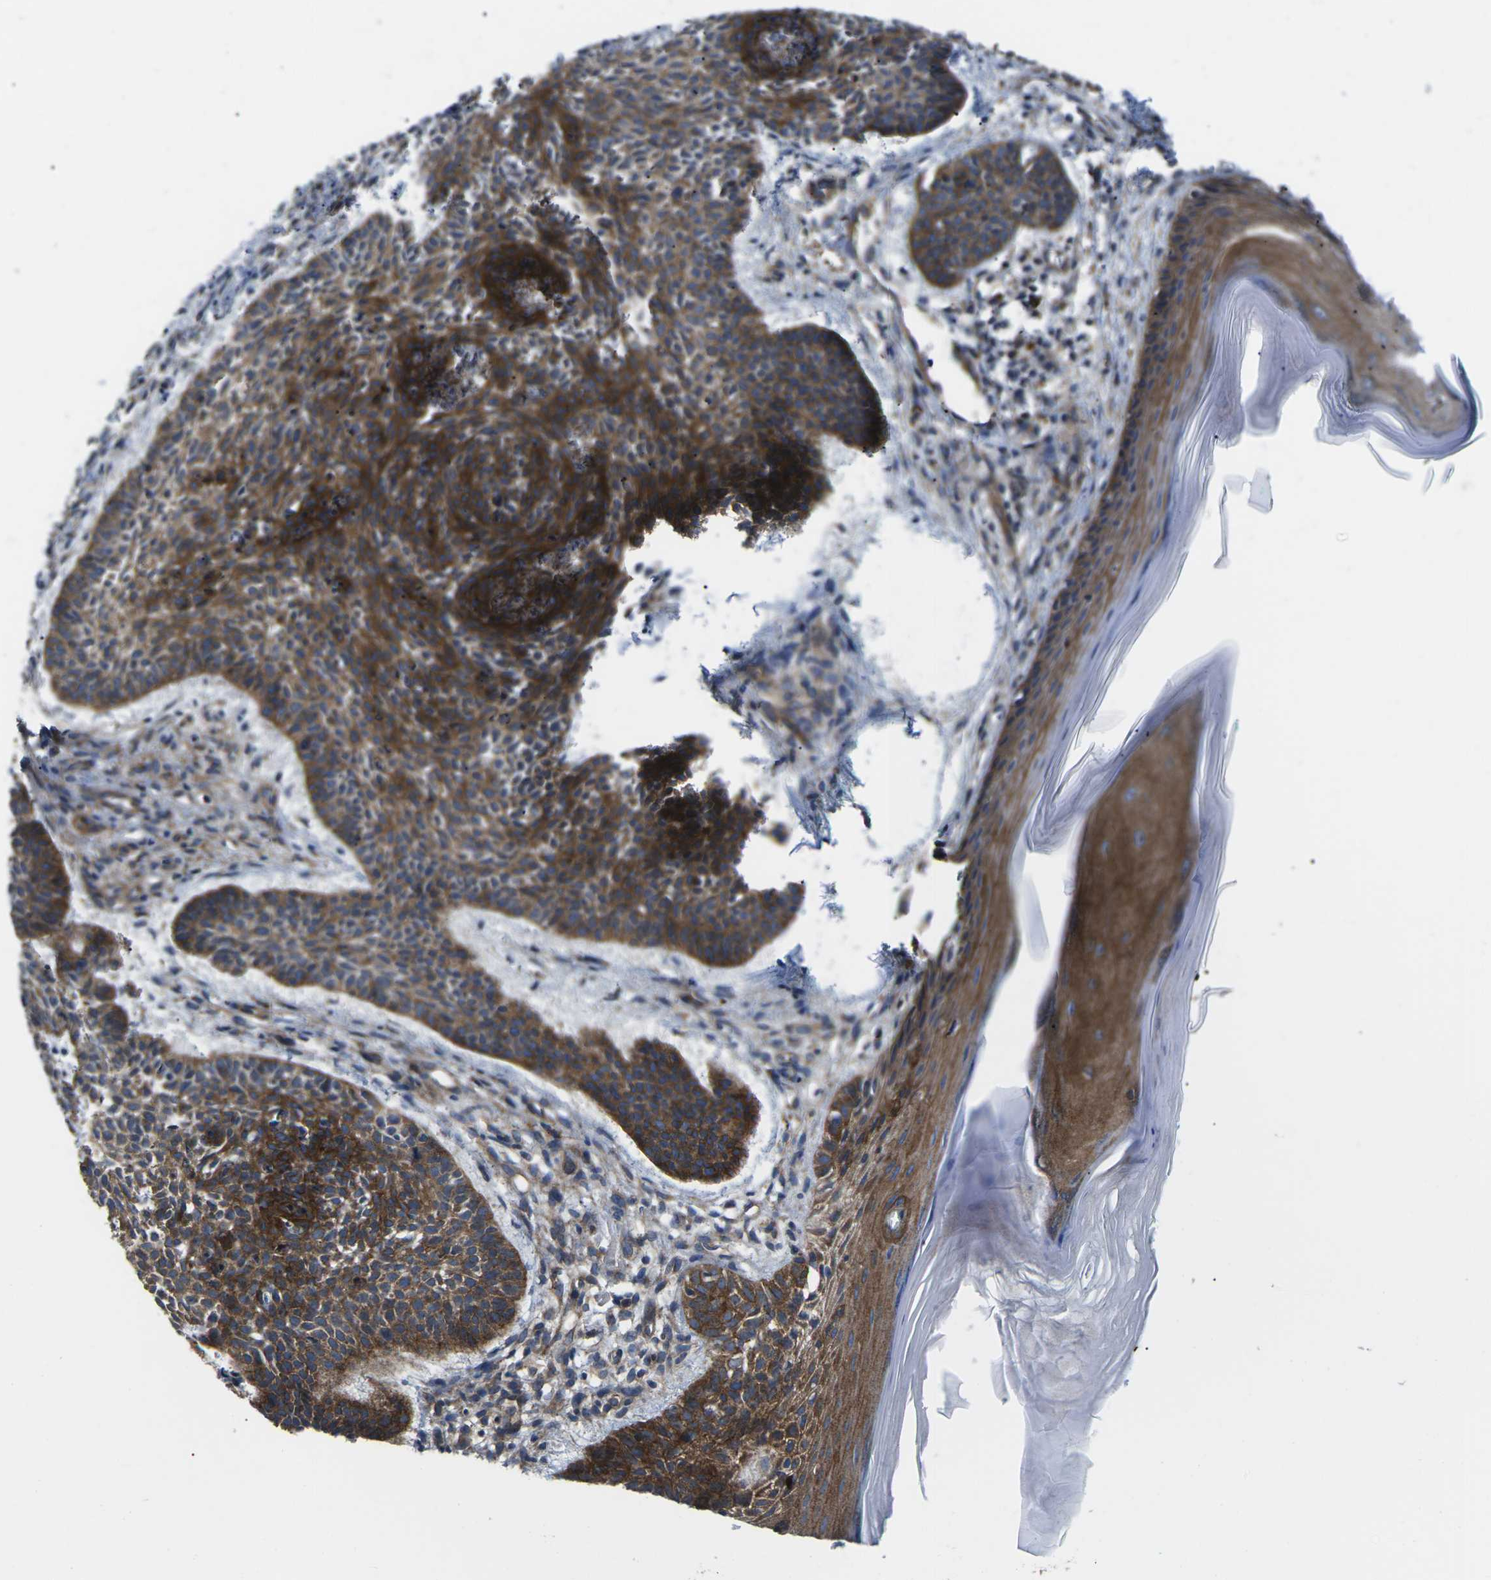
{"staining": {"intensity": "strong", "quantity": ">75%", "location": "cytoplasmic/membranous"}, "tissue": "skin cancer", "cell_type": "Tumor cells", "image_type": "cancer", "snomed": [{"axis": "morphology", "description": "Basal cell carcinoma"}, {"axis": "topography", "description": "Skin"}], "caption": "Human skin cancer stained for a protein (brown) demonstrates strong cytoplasmic/membranous positive positivity in about >75% of tumor cells.", "gene": "DLG1", "patient": {"sex": "male", "age": 60}}